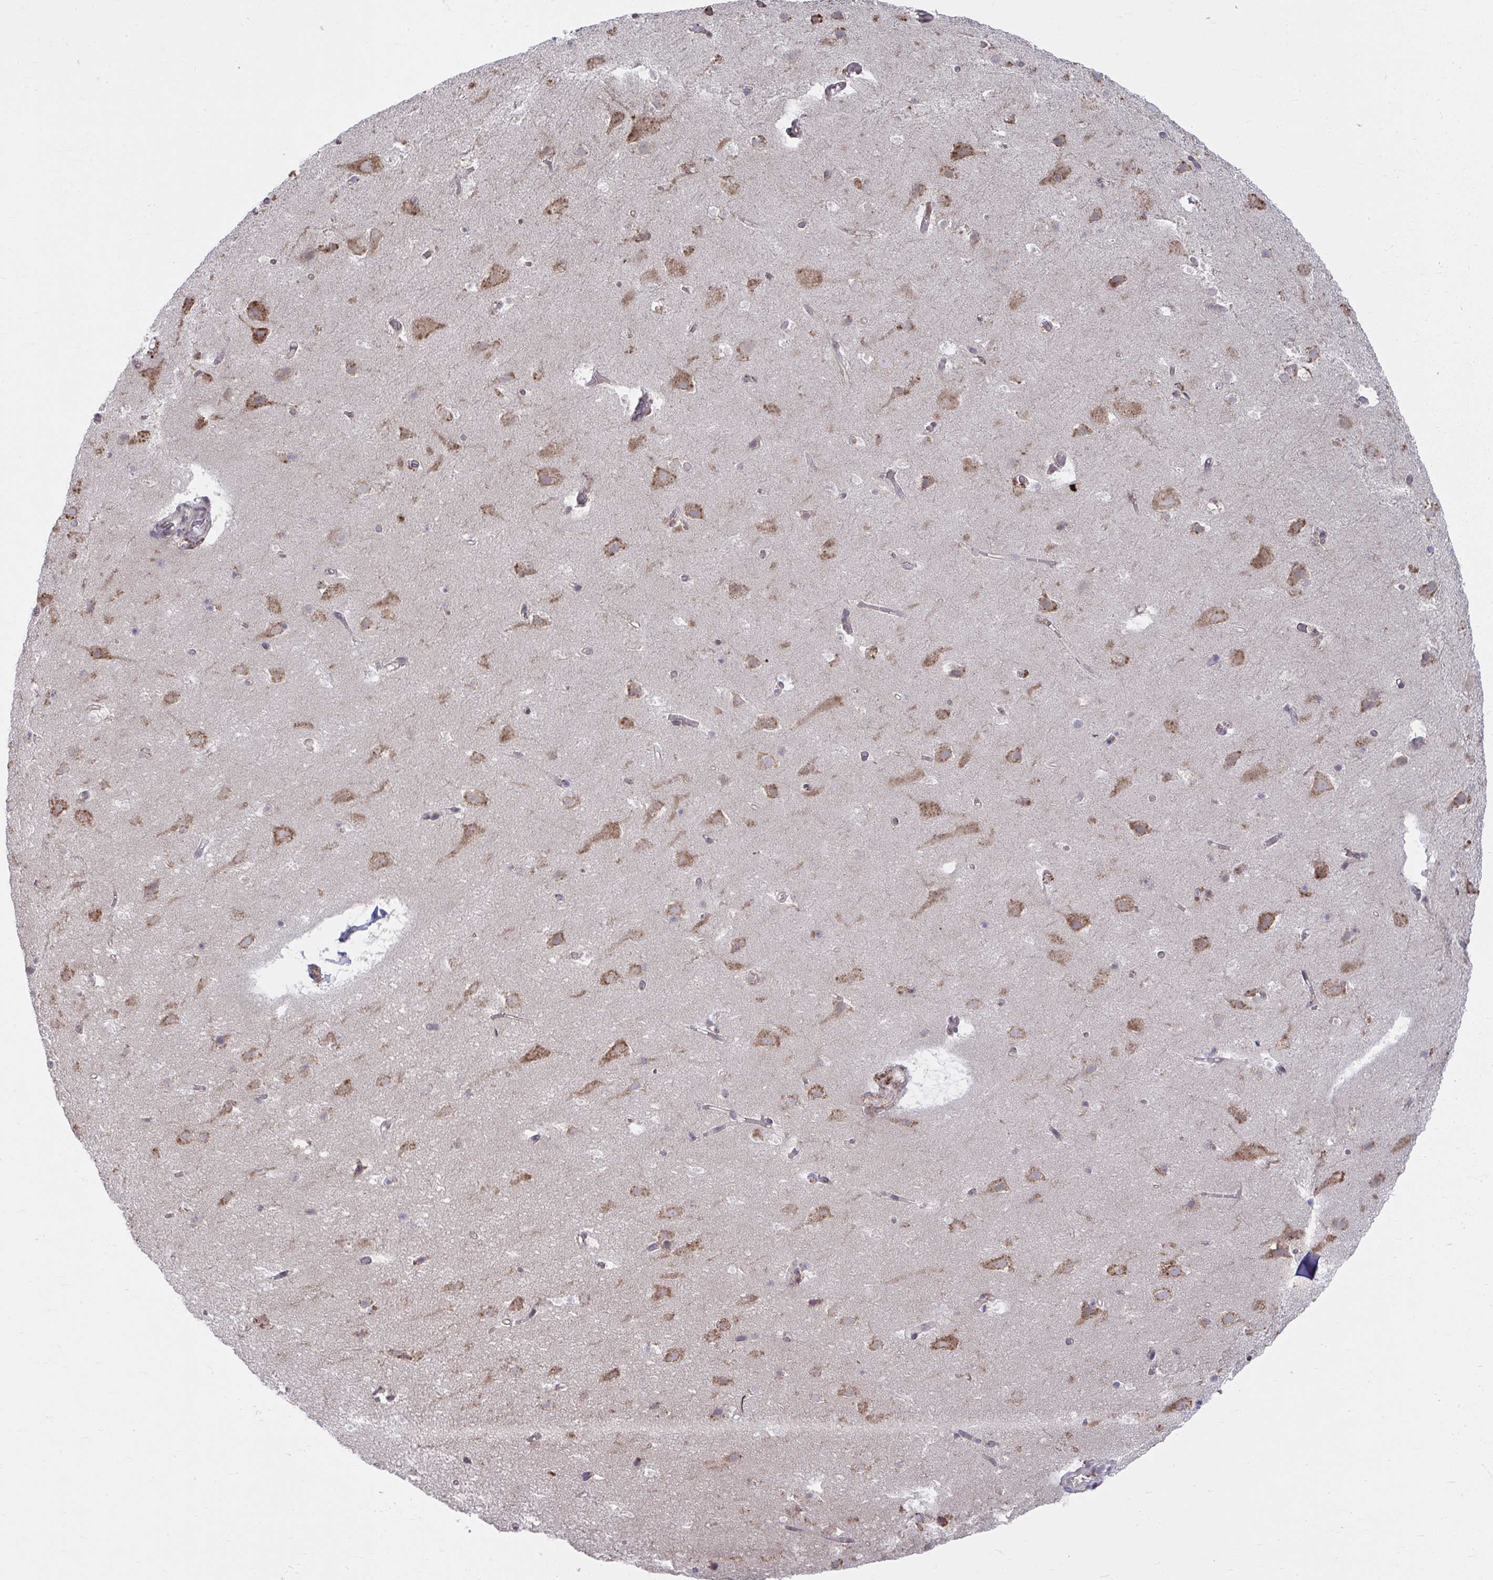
{"staining": {"intensity": "negative", "quantity": "none", "location": "none"}, "tissue": "cerebral cortex", "cell_type": "Endothelial cells", "image_type": "normal", "snomed": [{"axis": "morphology", "description": "Normal tissue, NOS"}, {"axis": "topography", "description": "Cerebral cortex"}], "caption": "Endothelial cells show no significant protein staining in normal cerebral cortex. (Immunohistochemistry, brightfield microscopy, high magnification).", "gene": "NMNAT1", "patient": {"sex": "female", "age": 42}}